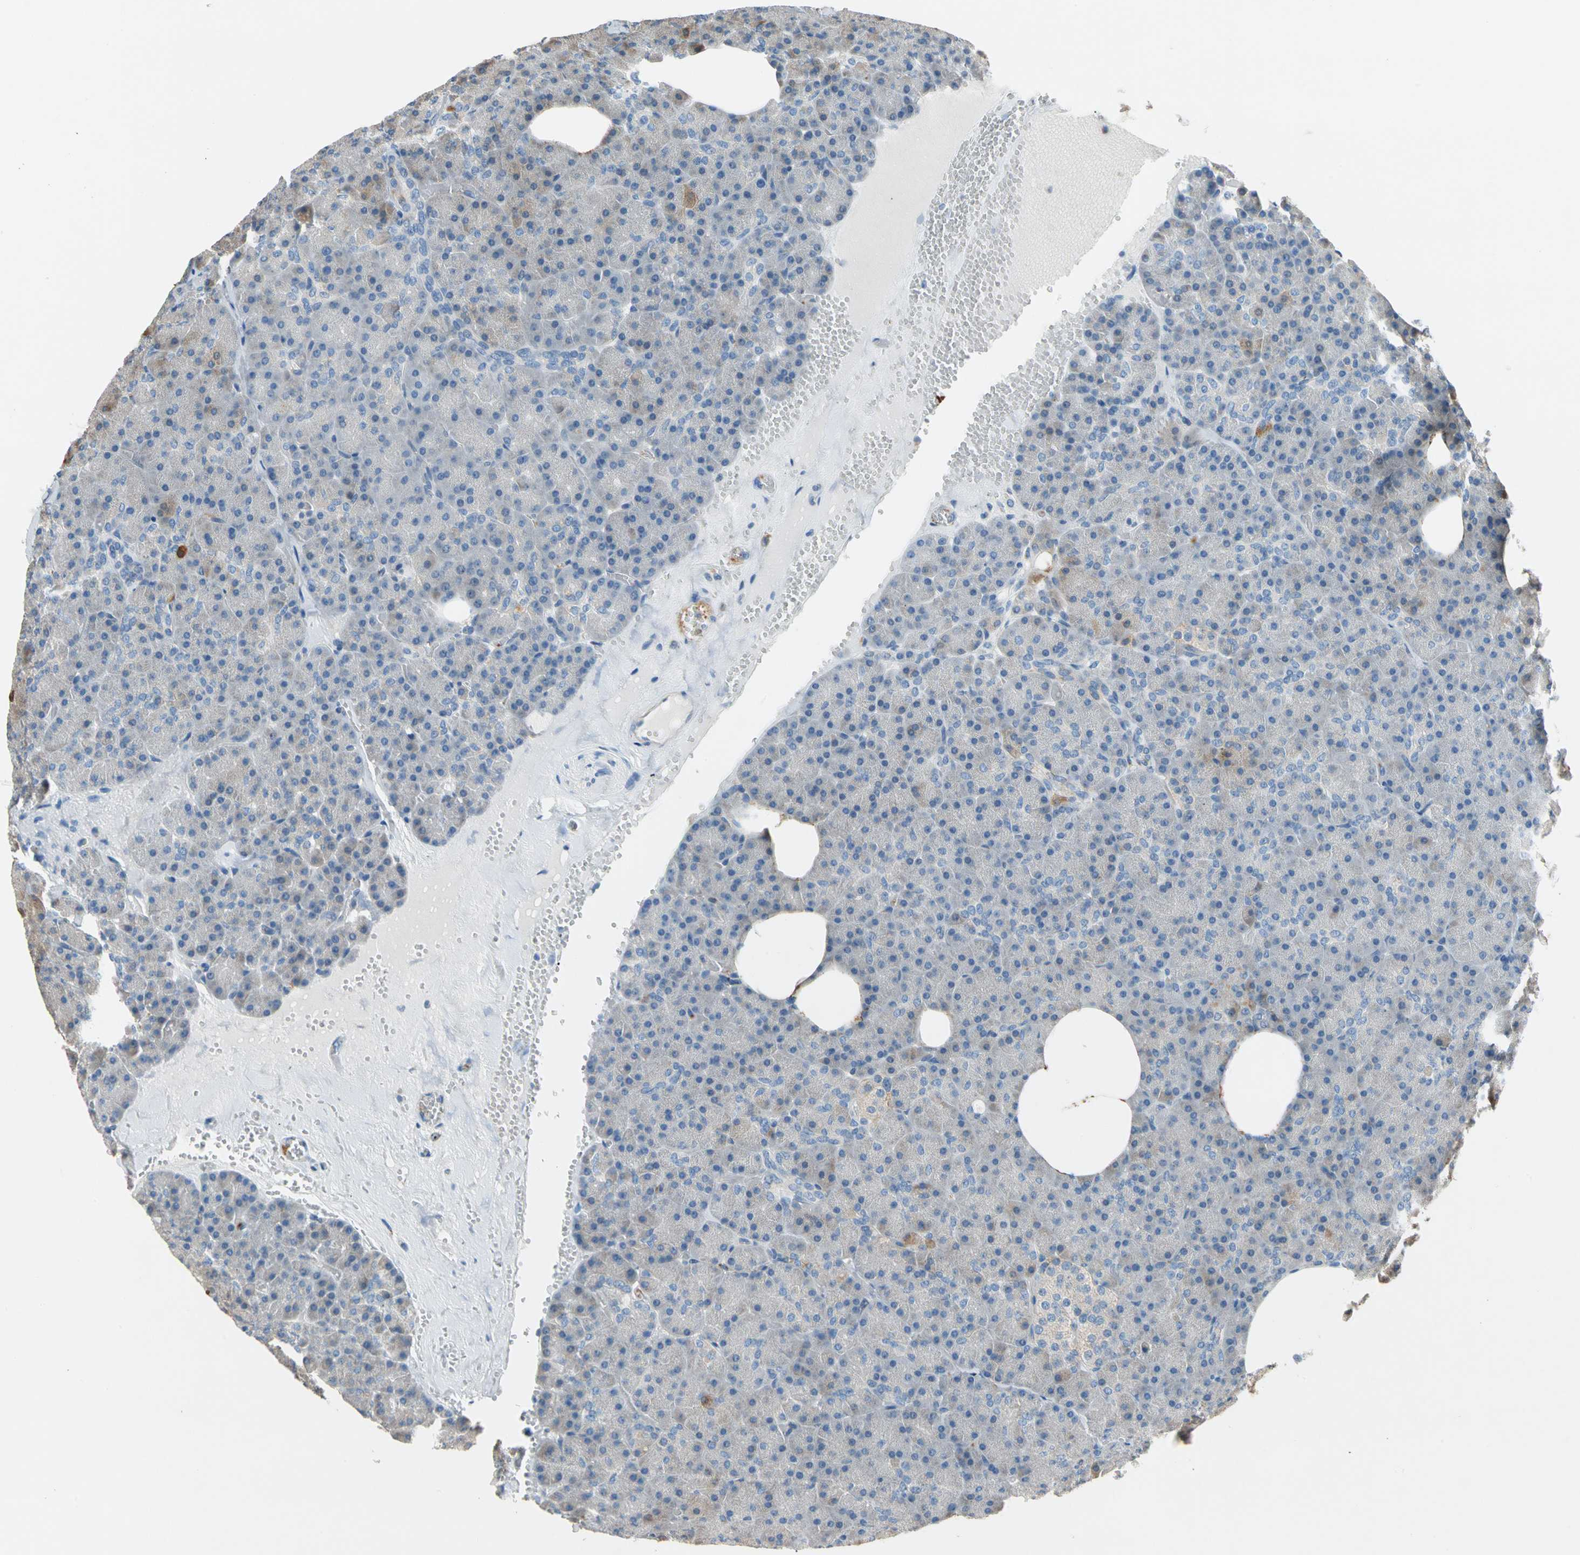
{"staining": {"intensity": "weak", "quantity": ">75%", "location": "cytoplasmic/membranous"}, "tissue": "pancreas", "cell_type": "Exocrine glandular cells", "image_type": "normal", "snomed": [{"axis": "morphology", "description": "Normal tissue, NOS"}, {"axis": "topography", "description": "Pancreas"}], "caption": "A low amount of weak cytoplasmic/membranous staining is present in approximately >75% of exocrine glandular cells in normal pancreas.", "gene": "LY6G6F", "patient": {"sex": "female", "age": 35}}